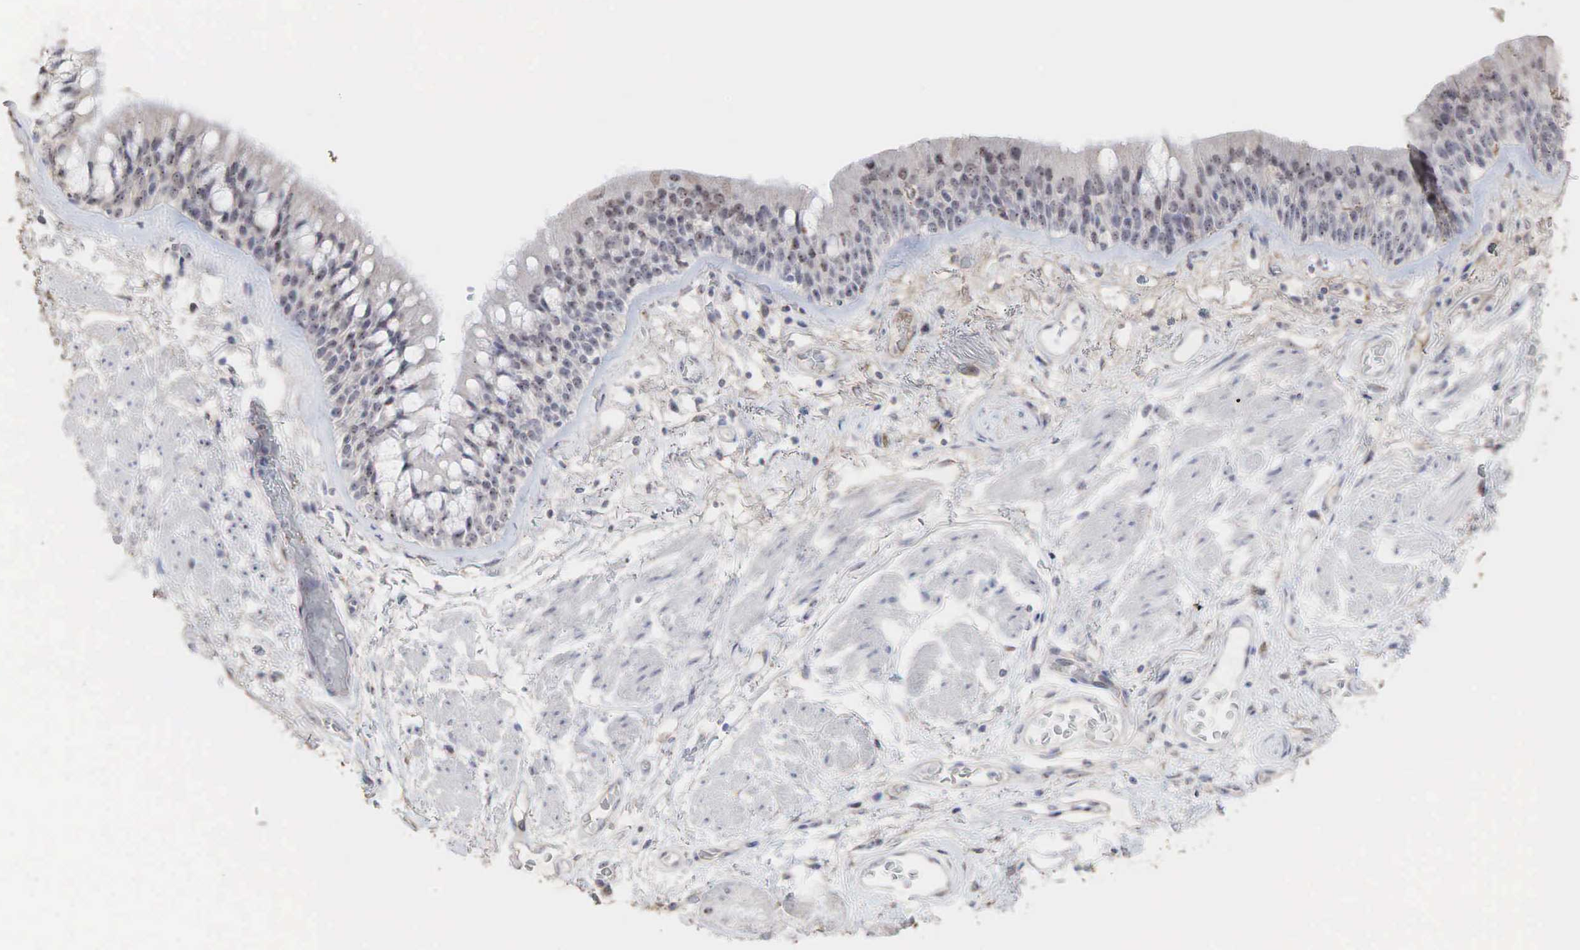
{"staining": {"intensity": "moderate", "quantity": "25%-75%", "location": "nuclear"}, "tissue": "bronchus", "cell_type": "Respiratory epithelial cells", "image_type": "normal", "snomed": [{"axis": "morphology", "description": "Normal tissue, NOS"}, {"axis": "topography", "description": "Bronchus"}, {"axis": "topography", "description": "Lung"}], "caption": "A histopathology image of human bronchus stained for a protein reveals moderate nuclear brown staining in respiratory epithelial cells.", "gene": "DKC1", "patient": {"sex": "female", "age": 57}}